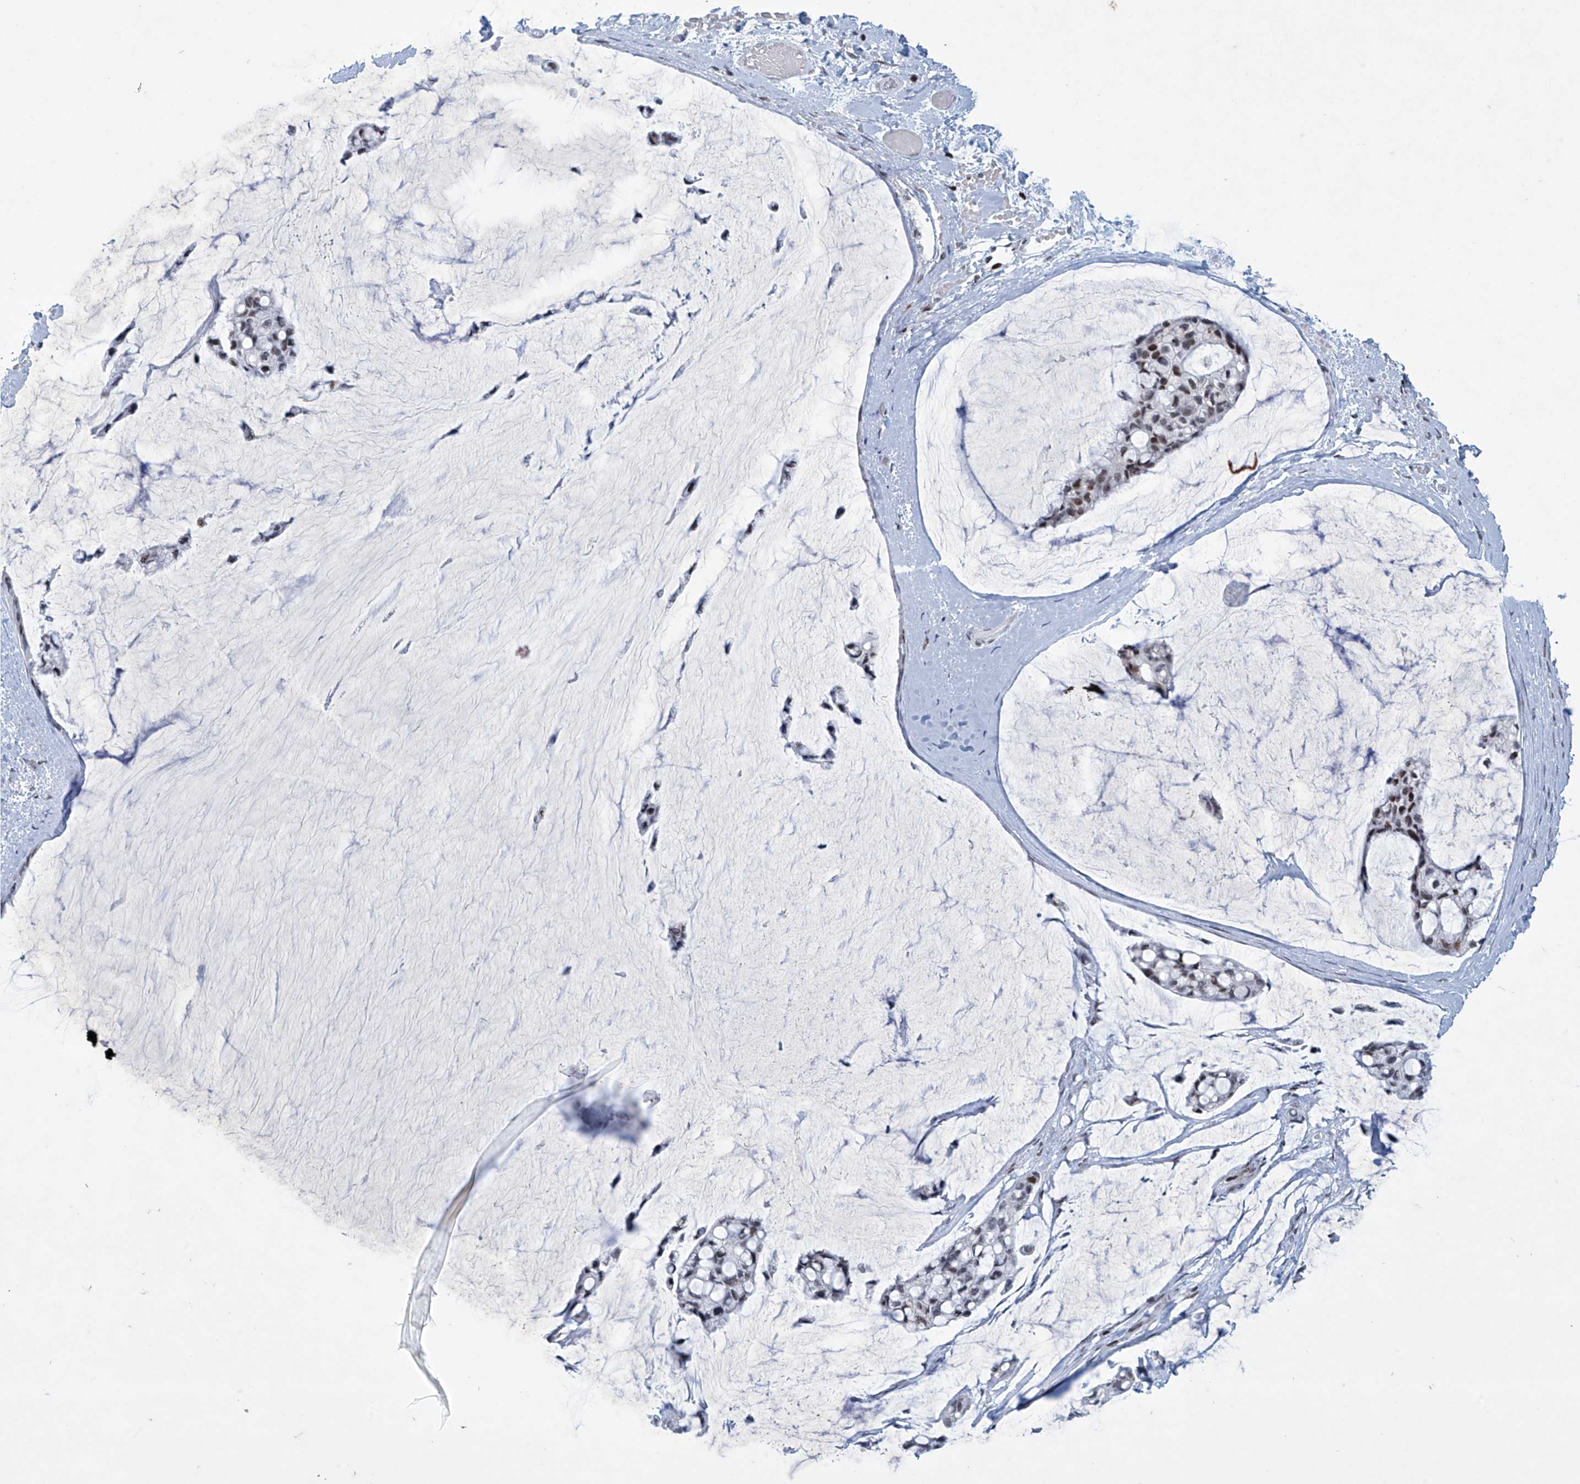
{"staining": {"intensity": "moderate", "quantity": "25%-75%", "location": "nuclear"}, "tissue": "ovarian cancer", "cell_type": "Tumor cells", "image_type": "cancer", "snomed": [{"axis": "morphology", "description": "Cystadenocarcinoma, mucinous, NOS"}, {"axis": "topography", "description": "Ovary"}], "caption": "Moderate nuclear staining for a protein is present in approximately 25%-75% of tumor cells of ovarian cancer using immunohistochemistry.", "gene": "RFX7", "patient": {"sex": "female", "age": 39}}